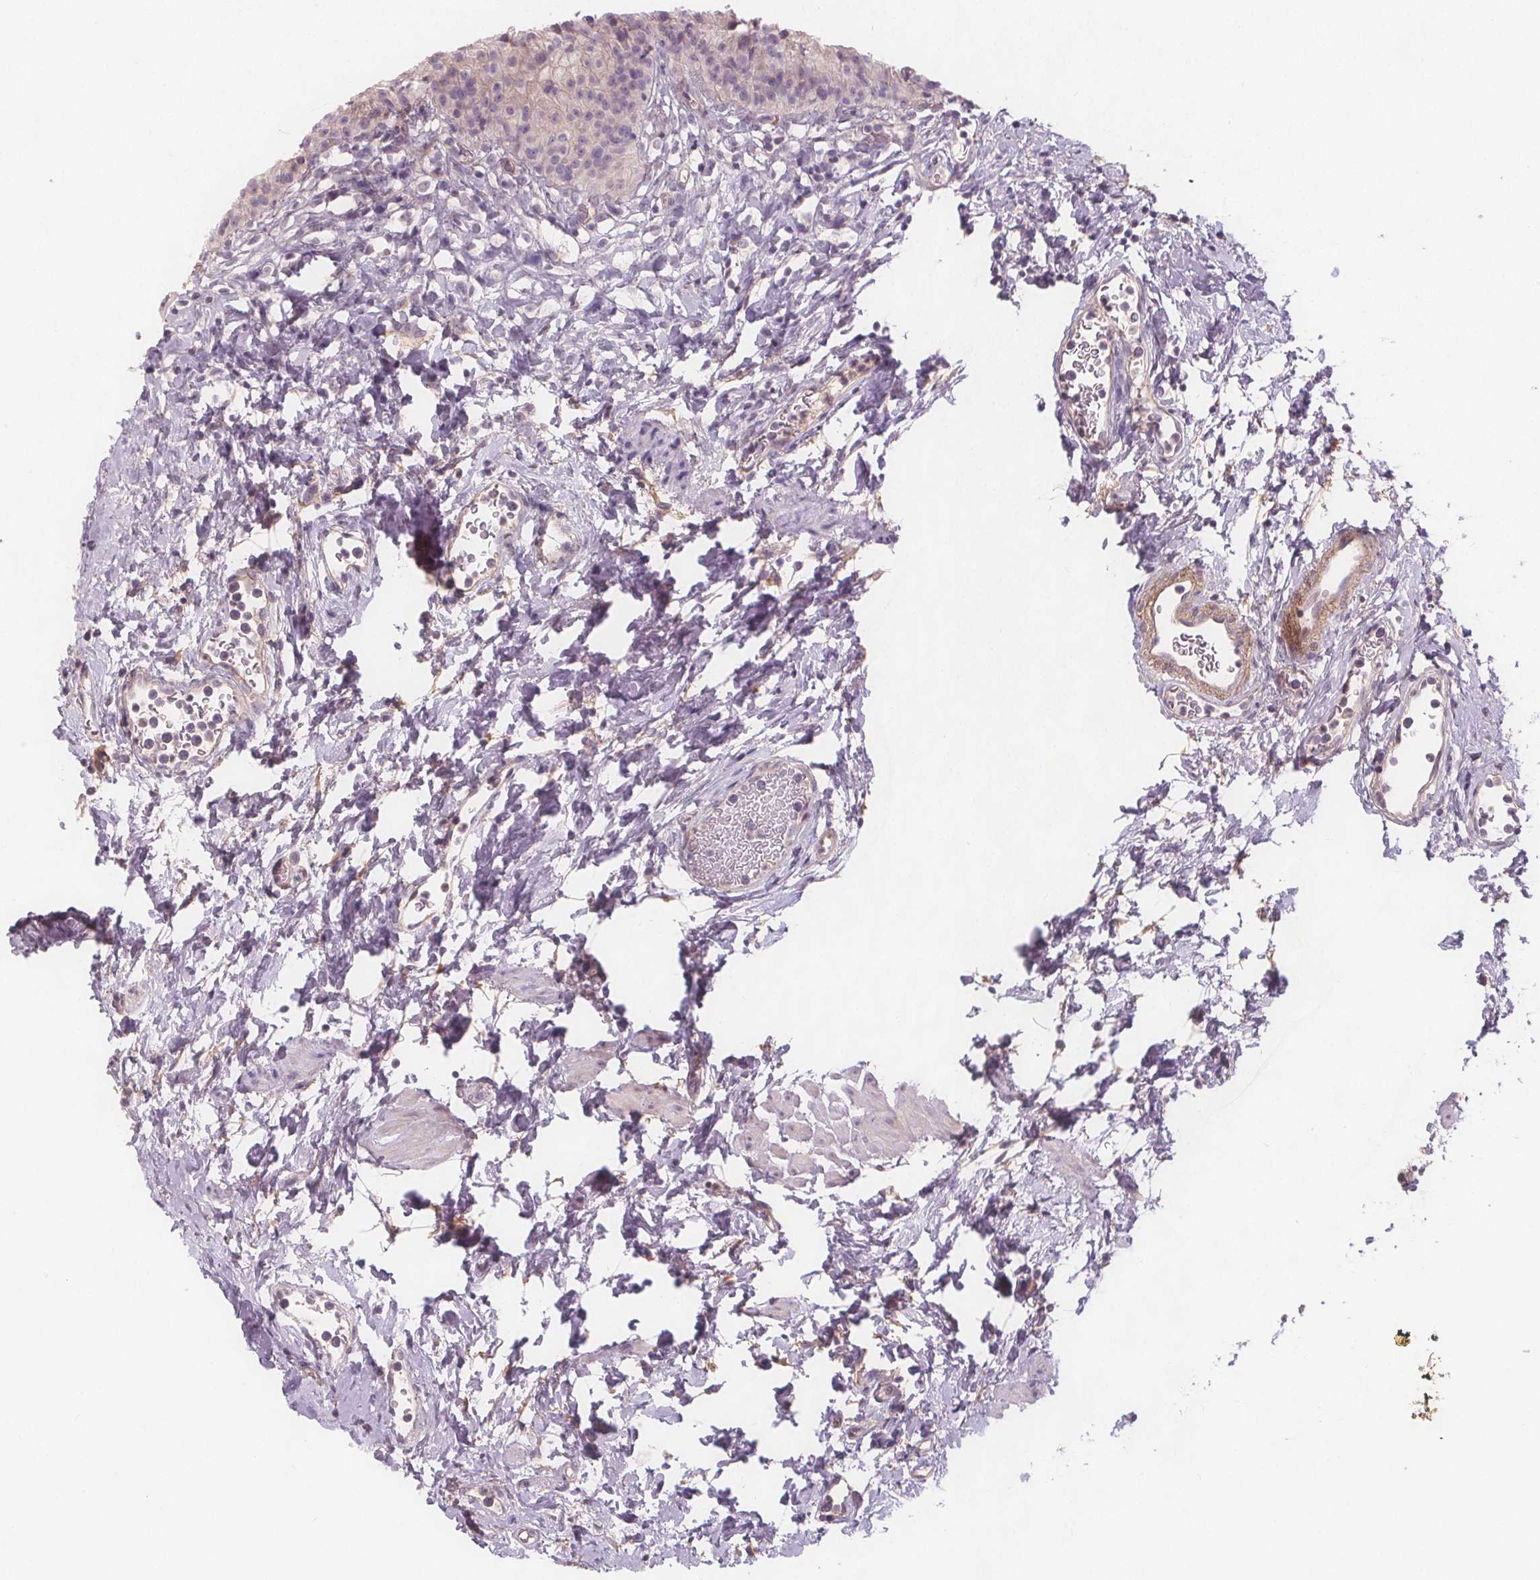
{"staining": {"intensity": "weak", "quantity": "<25%", "location": "cytoplasmic/membranous"}, "tissue": "urinary bladder", "cell_type": "Urothelial cells", "image_type": "normal", "snomed": [{"axis": "morphology", "description": "Normal tissue, NOS"}, {"axis": "topography", "description": "Urinary bladder"}], "caption": "DAB (3,3'-diaminobenzidine) immunohistochemical staining of benign urinary bladder demonstrates no significant staining in urothelial cells.", "gene": "VNN1", "patient": {"sex": "male", "age": 76}}